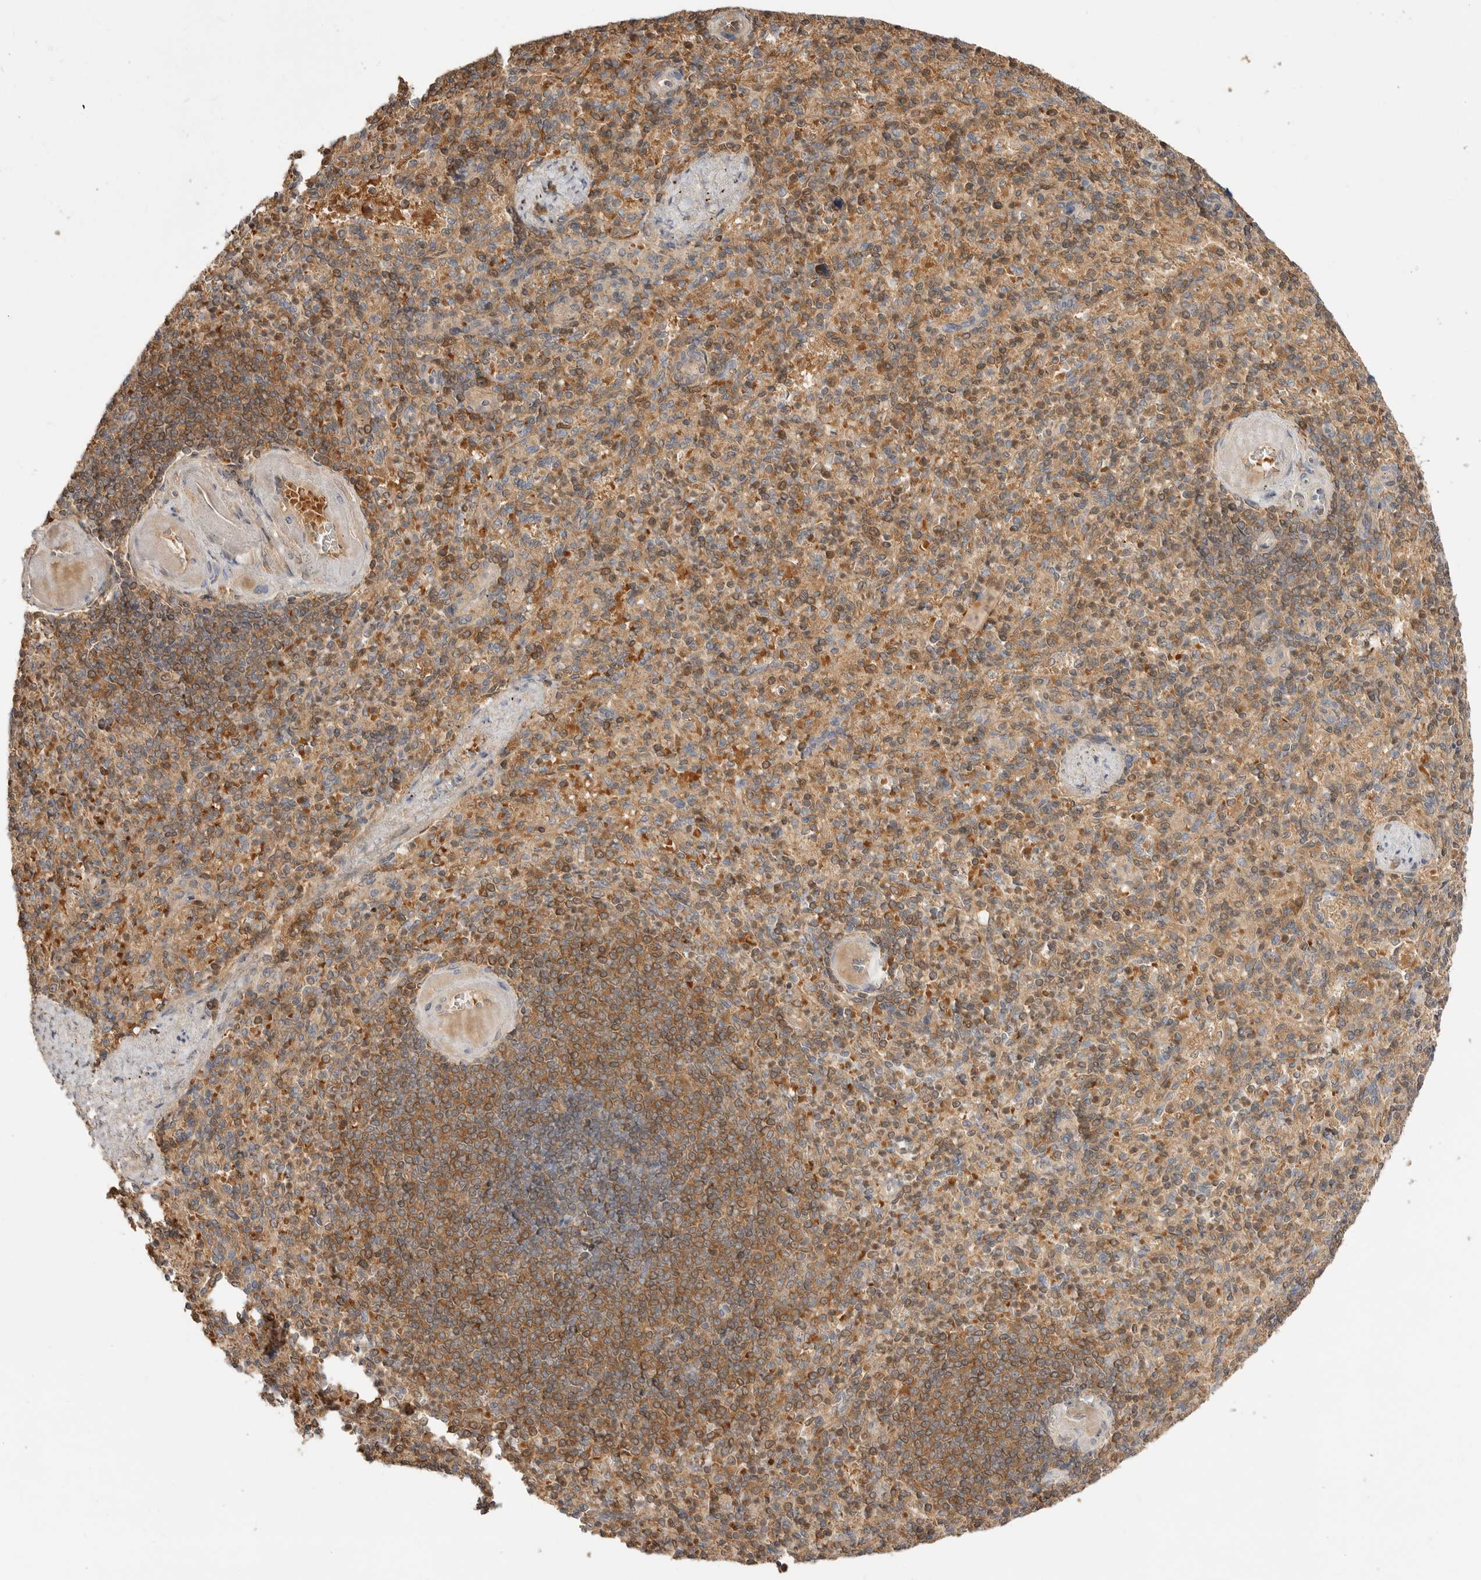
{"staining": {"intensity": "moderate", "quantity": ">75%", "location": "cytoplasmic/membranous"}, "tissue": "spleen", "cell_type": "Cells in red pulp", "image_type": "normal", "snomed": [{"axis": "morphology", "description": "Normal tissue, NOS"}, {"axis": "topography", "description": "Spleen"}], "caption": "This image shows benign spleen stained with immunohistochemistry to label a protein in brown. The cytoplasmic/membranous of cells in red pulp show moderate positivity for the protein. Nuclei are counter-stained blue.", "gene": "CLDN12", "patient": {"sex": "female", "age": 74}}